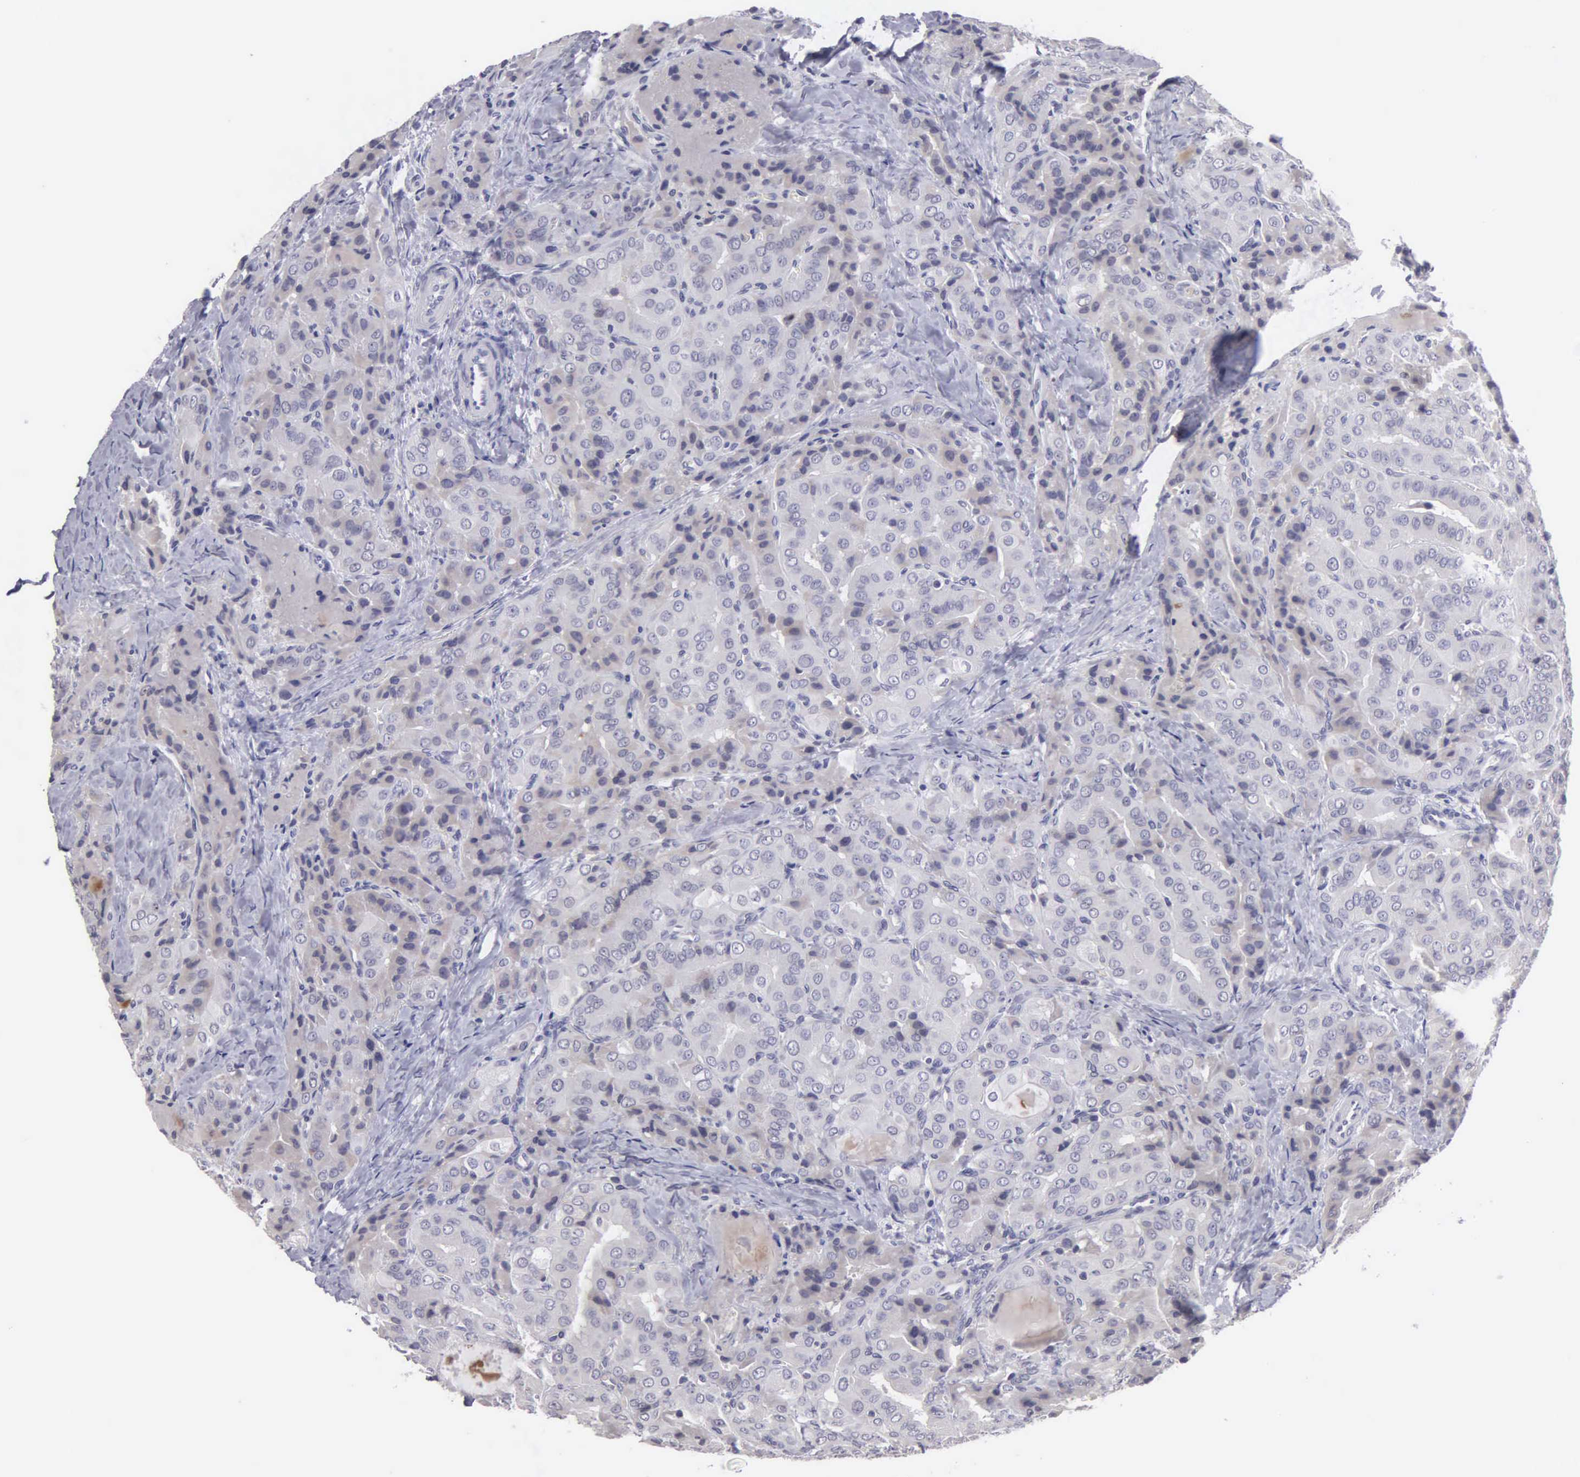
{"staining": {"intensity": "negative", "quantity": "none", "location": "none"}, "tissue": "thyroid cancer", "cell_type": "Tumor cells", "image_type": "cancer", "snomed": [{"axis": "morphology", "description": "Papillary adenocarcinoma, NOS"}, {"axis": "topography", "description": "Thyroid gland"}], "caption": "A histopathology image of papillary adenocarcinoma (thyroid) stained for a protein reveals no brown staining in tumor cells.", "gene": "BRD1", "patient": {"sex": "female", "age": 71}}